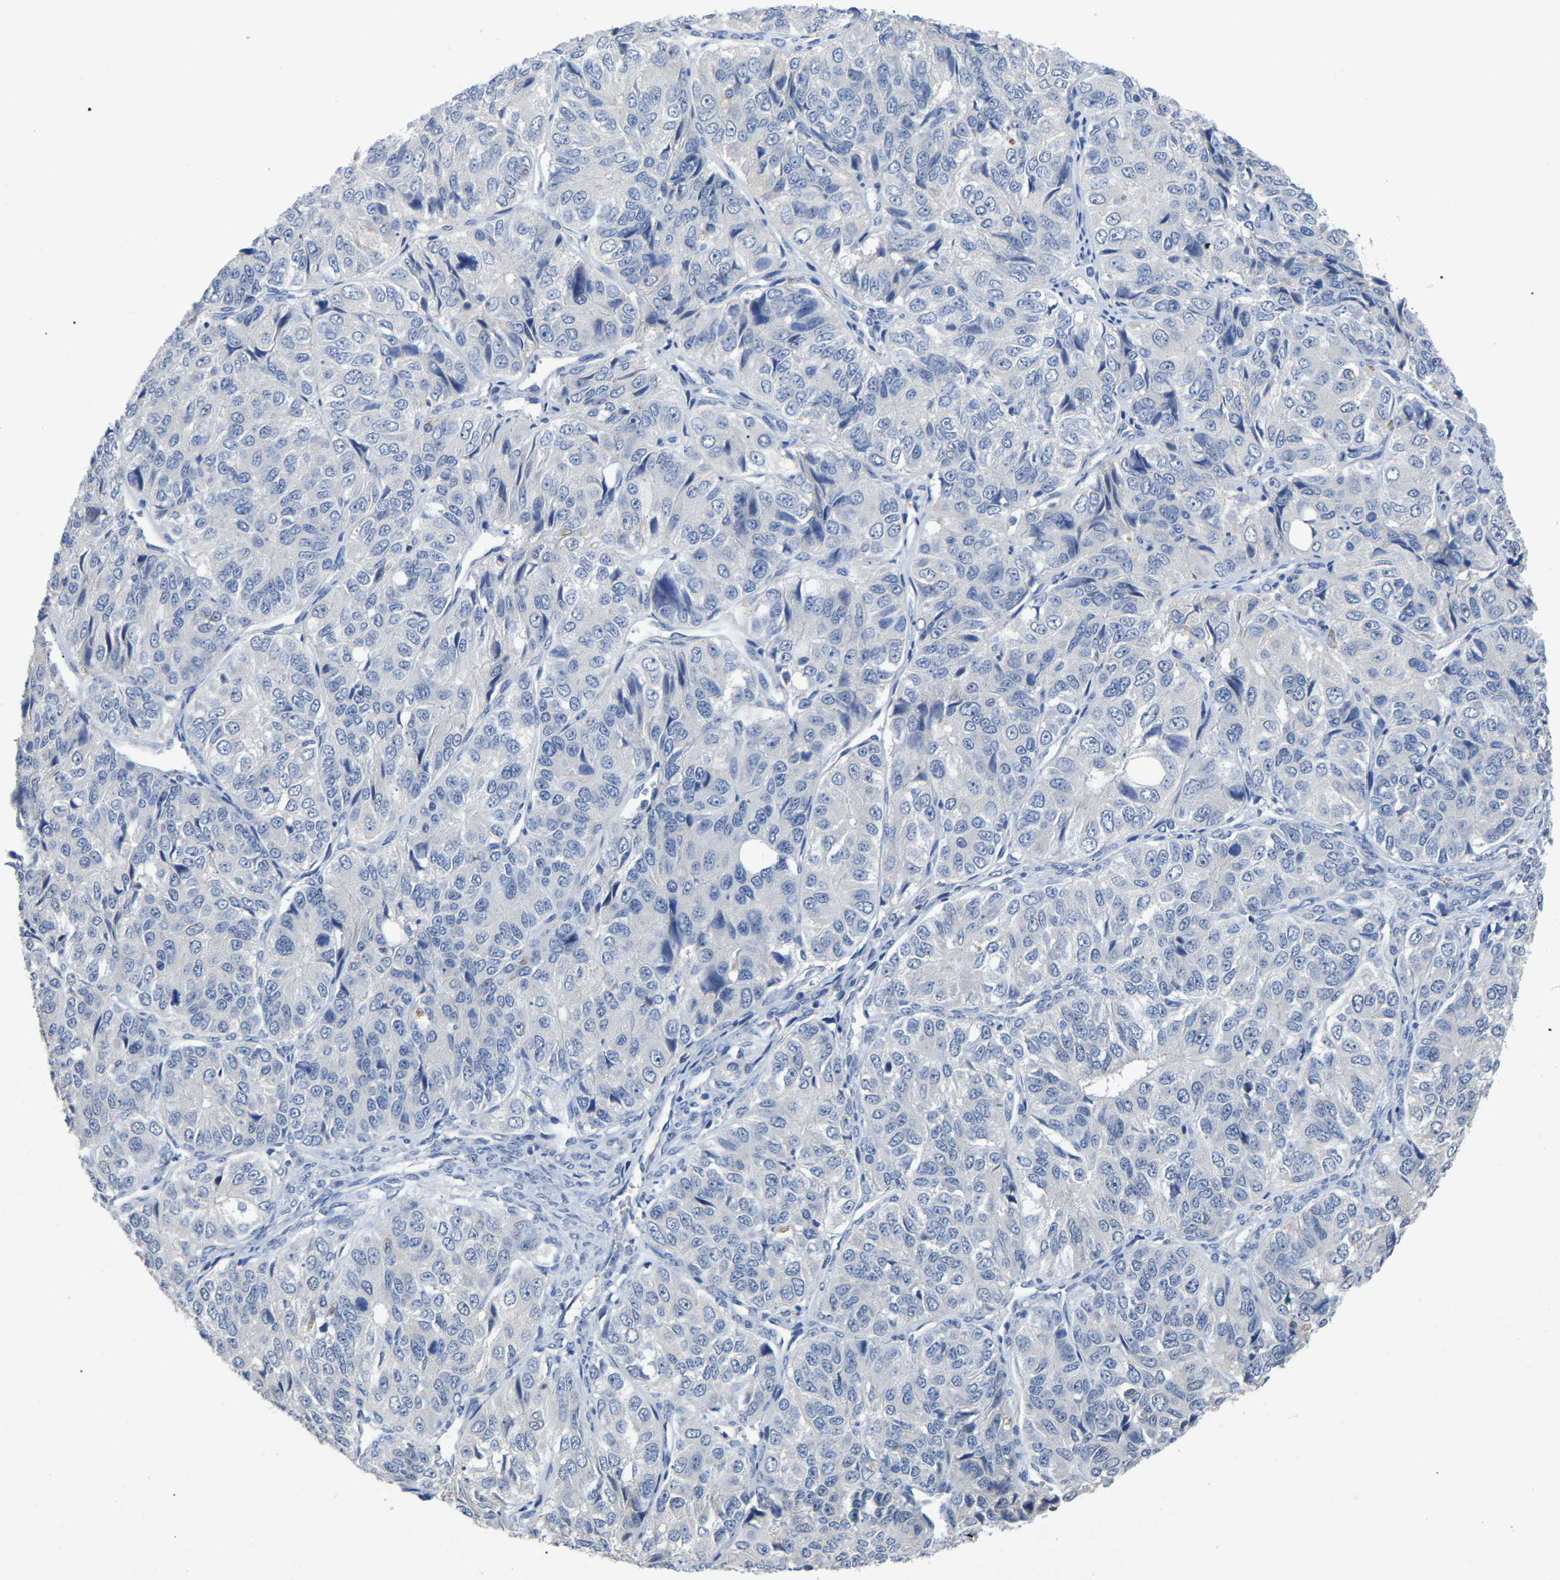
{"staining": {"intensity": "negative", "quantity": "none", "location": "none"}, "tissue": "ovarian cancer", "cell_type": "Tumor cells", "image_type": "cancer", "snomed": [{"axis": "morphology", "description": "Carcinoma, endometroid"}, {"axis": "topography", "description": "Ovary"}], "caption": "DAB immunohistochemical staining of human ovarian cancer reveals no significant staining in tumor cells.", "gene": "SMPD2", "patient": {"sex": "female", "age": 51}}